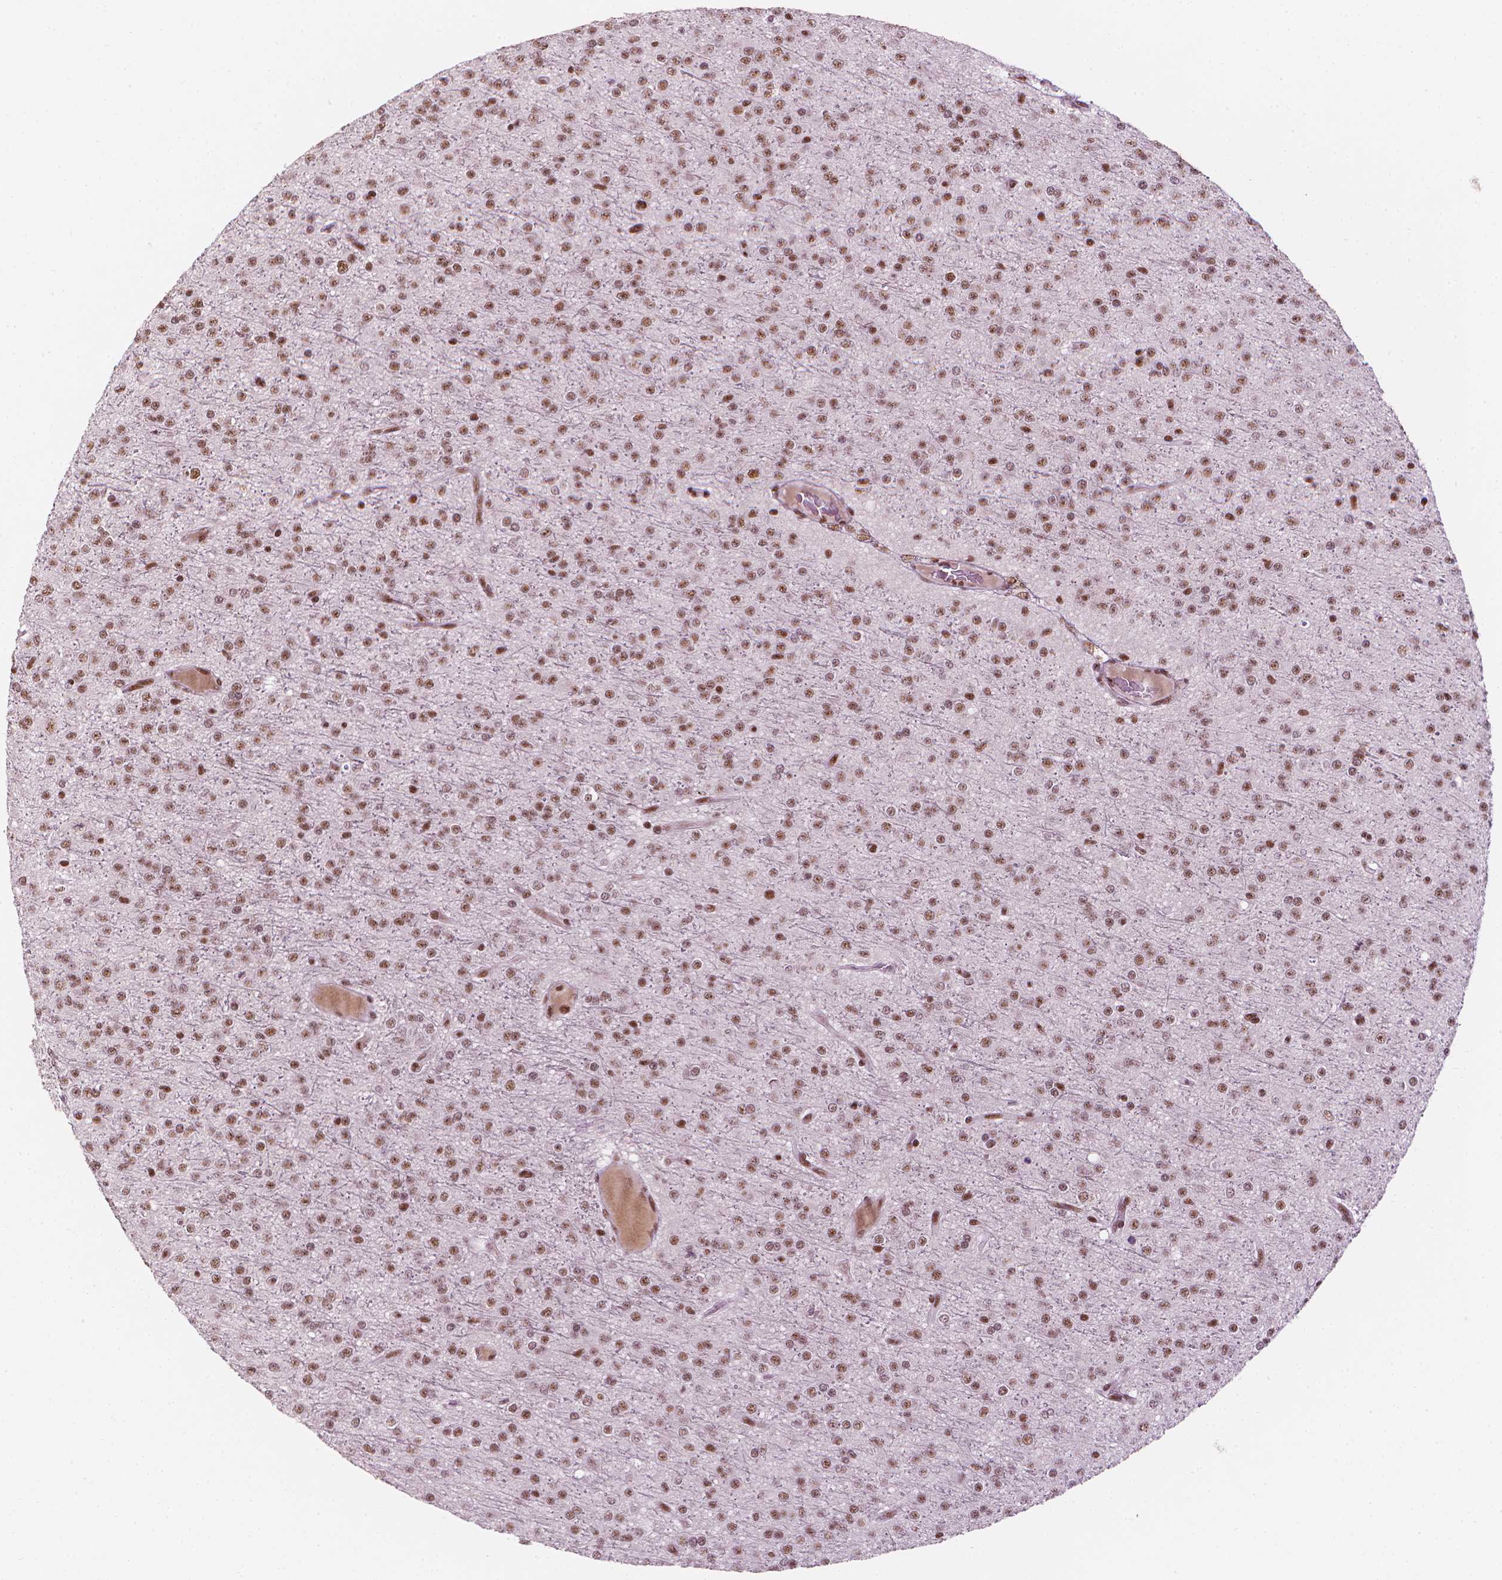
{"staining": {"intensity": "moderate", "quantity": ">75%", "location": "nuclear"}, "tissue": "glioma", "cell_type": "Tumor cells", "image_type": "cancer", "snomed": [{"axis": "morphology", "description": "Glioma, malignant, Low grade"}, {"axis": "topography", "description": "Brain"}], "caption": "Human glioma stained with a protein marker shows moderate staining in tumor cells.", "gene": "ELF2", "patient": {"sex": "male", "age": 27}}